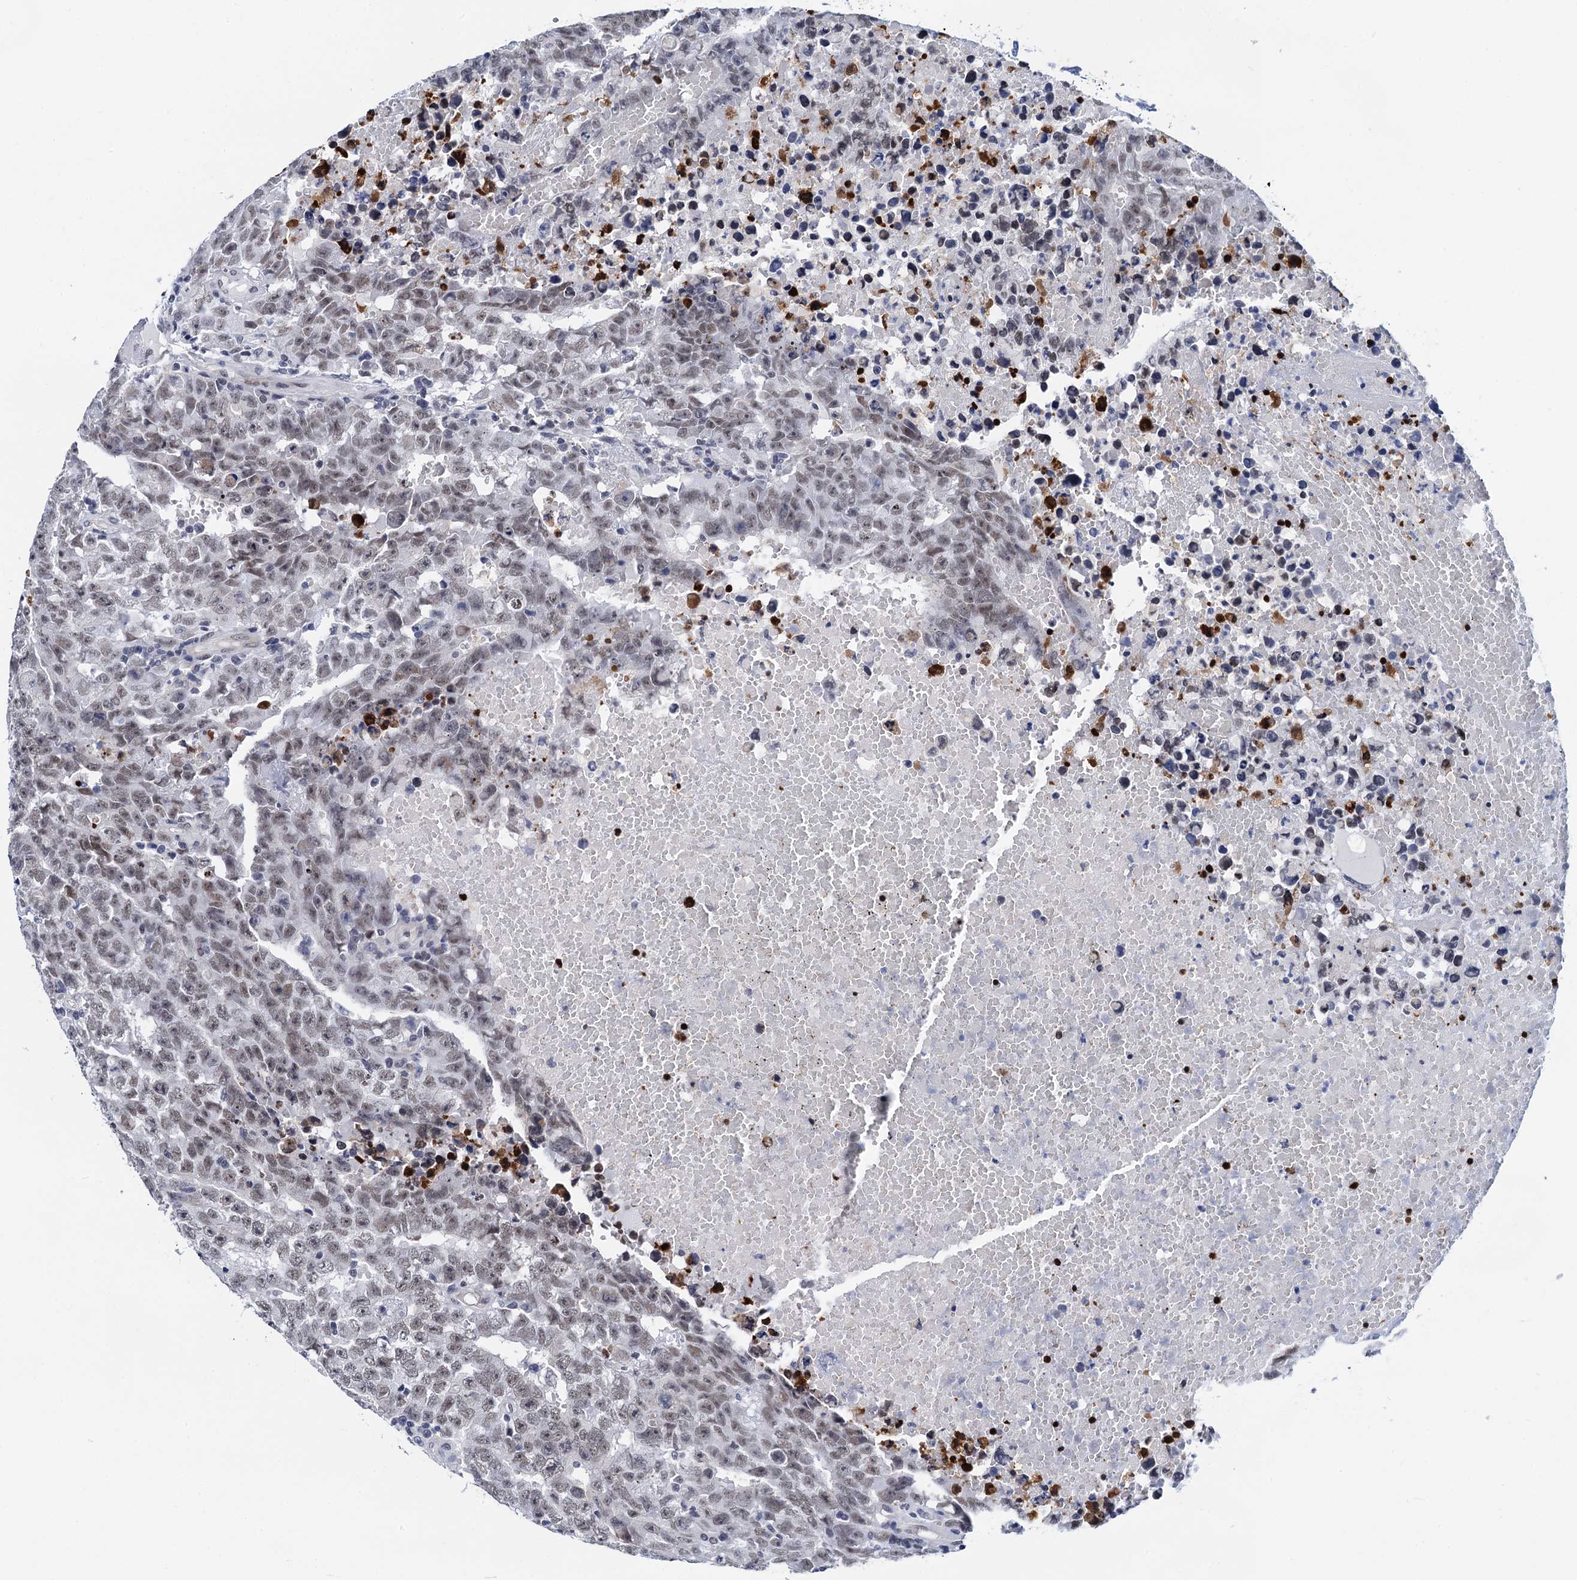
{"staining": {"intensity": "weak", "quantity": "25%-75%", "location": "nuclear"}, "tissue": "testis cancer", "cell_type": "Tumor cells", "image_type": "cancer", "snomed": [{"axis": "morphology", "description": "Carcinoma, Embryonal, NOS"}, {"axis": "topography", "description": "Testis"}], "caption": "Immunohistochemical staining of testis cancer exhibits low levels of weak nuclear staining in about 25%-75% of tumor cells.", "gene": "C16orf87", "patient": {"sex": "male", "age": 25}}